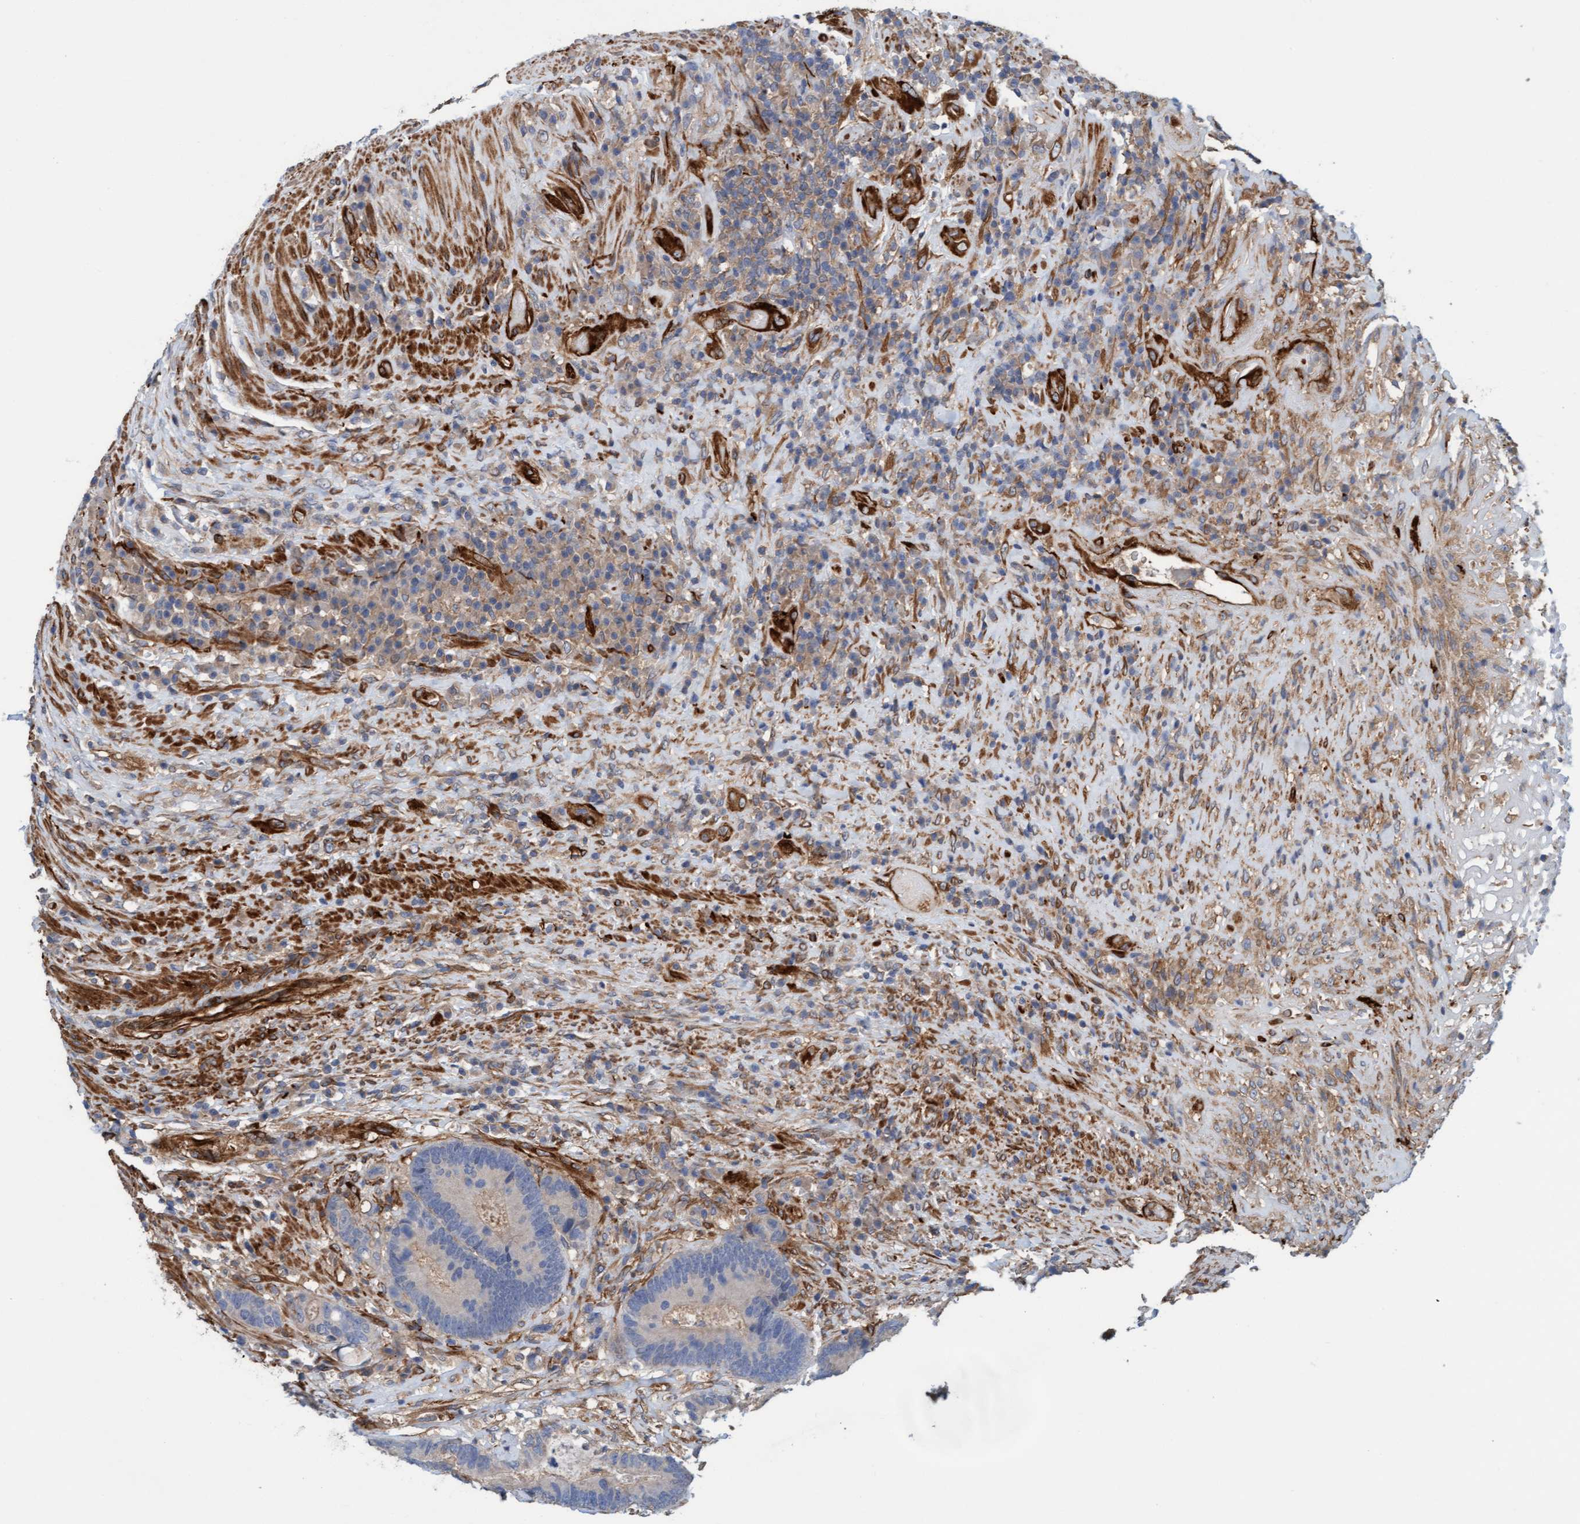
{"staining": {"intensity": "negative", "quantity": "none", "location": "none"}, "tissue": "colorectal cancer", "cell_type": "Tumor cells", "image_type": "cancer", "snomed": [{"axis": "morphology", "description": "Adenocarcinoma, NOS"}, {"axis": "topography", "description": "Rectum"}], "caption": "This image is of colorectal adenocarcinoma stained with IHC to label a protein in brown with the nuclei are counter-stained blue. There is no staining in tumor cells. The staining was performed using DAB to visualize the protein expression in brown, while the nuclei were stained in blue with hematoxylin (Magnification: 20x).", "gene": "FMNL3", "patient": {"sex": "female", "age": 89}}